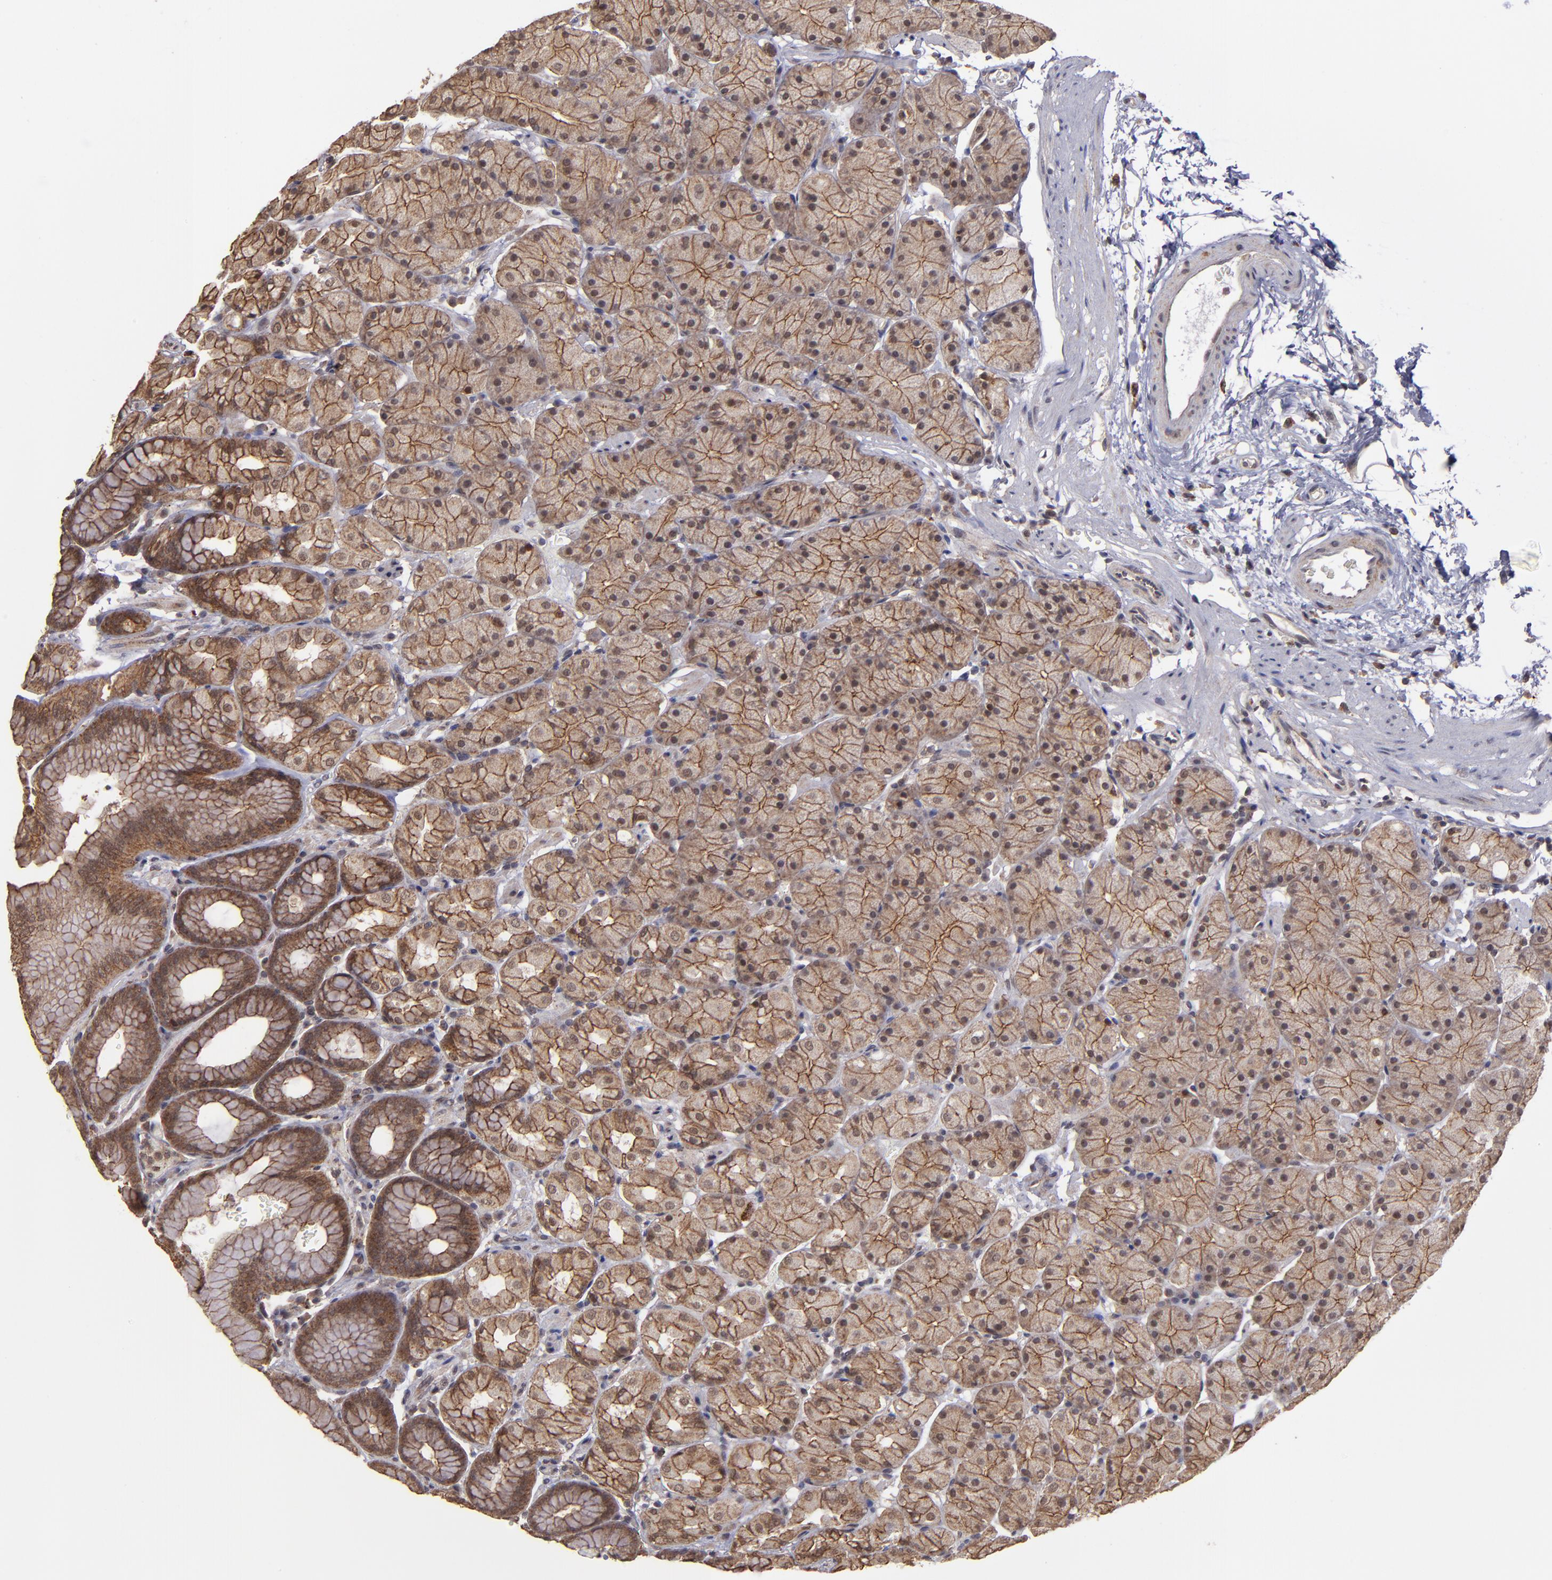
{"staining": {"intensity": "moderate", "quantity": ">75%", "location": "cytoplasmic/membranous,nuclear"}, "tissue": "stomach", "cell_type": "Glandular cells", "image_type": "normal", "snomed": [{"axis": "morphology", "description": "Normal tissue, NOS"}, {"axis": "topography", "description": "Stomach, upper"}, {"axis": "topography", "description": "Stomach"}], "caption": "Stomach stained with DAB immunohistochemistry displays medium levels of moderate cytoplasmic/membranous,nuclear expression in approximately >75% of glandular cells.", "gene": "SIPA1L1", "patient": {"sex": "male", "age": 76}}